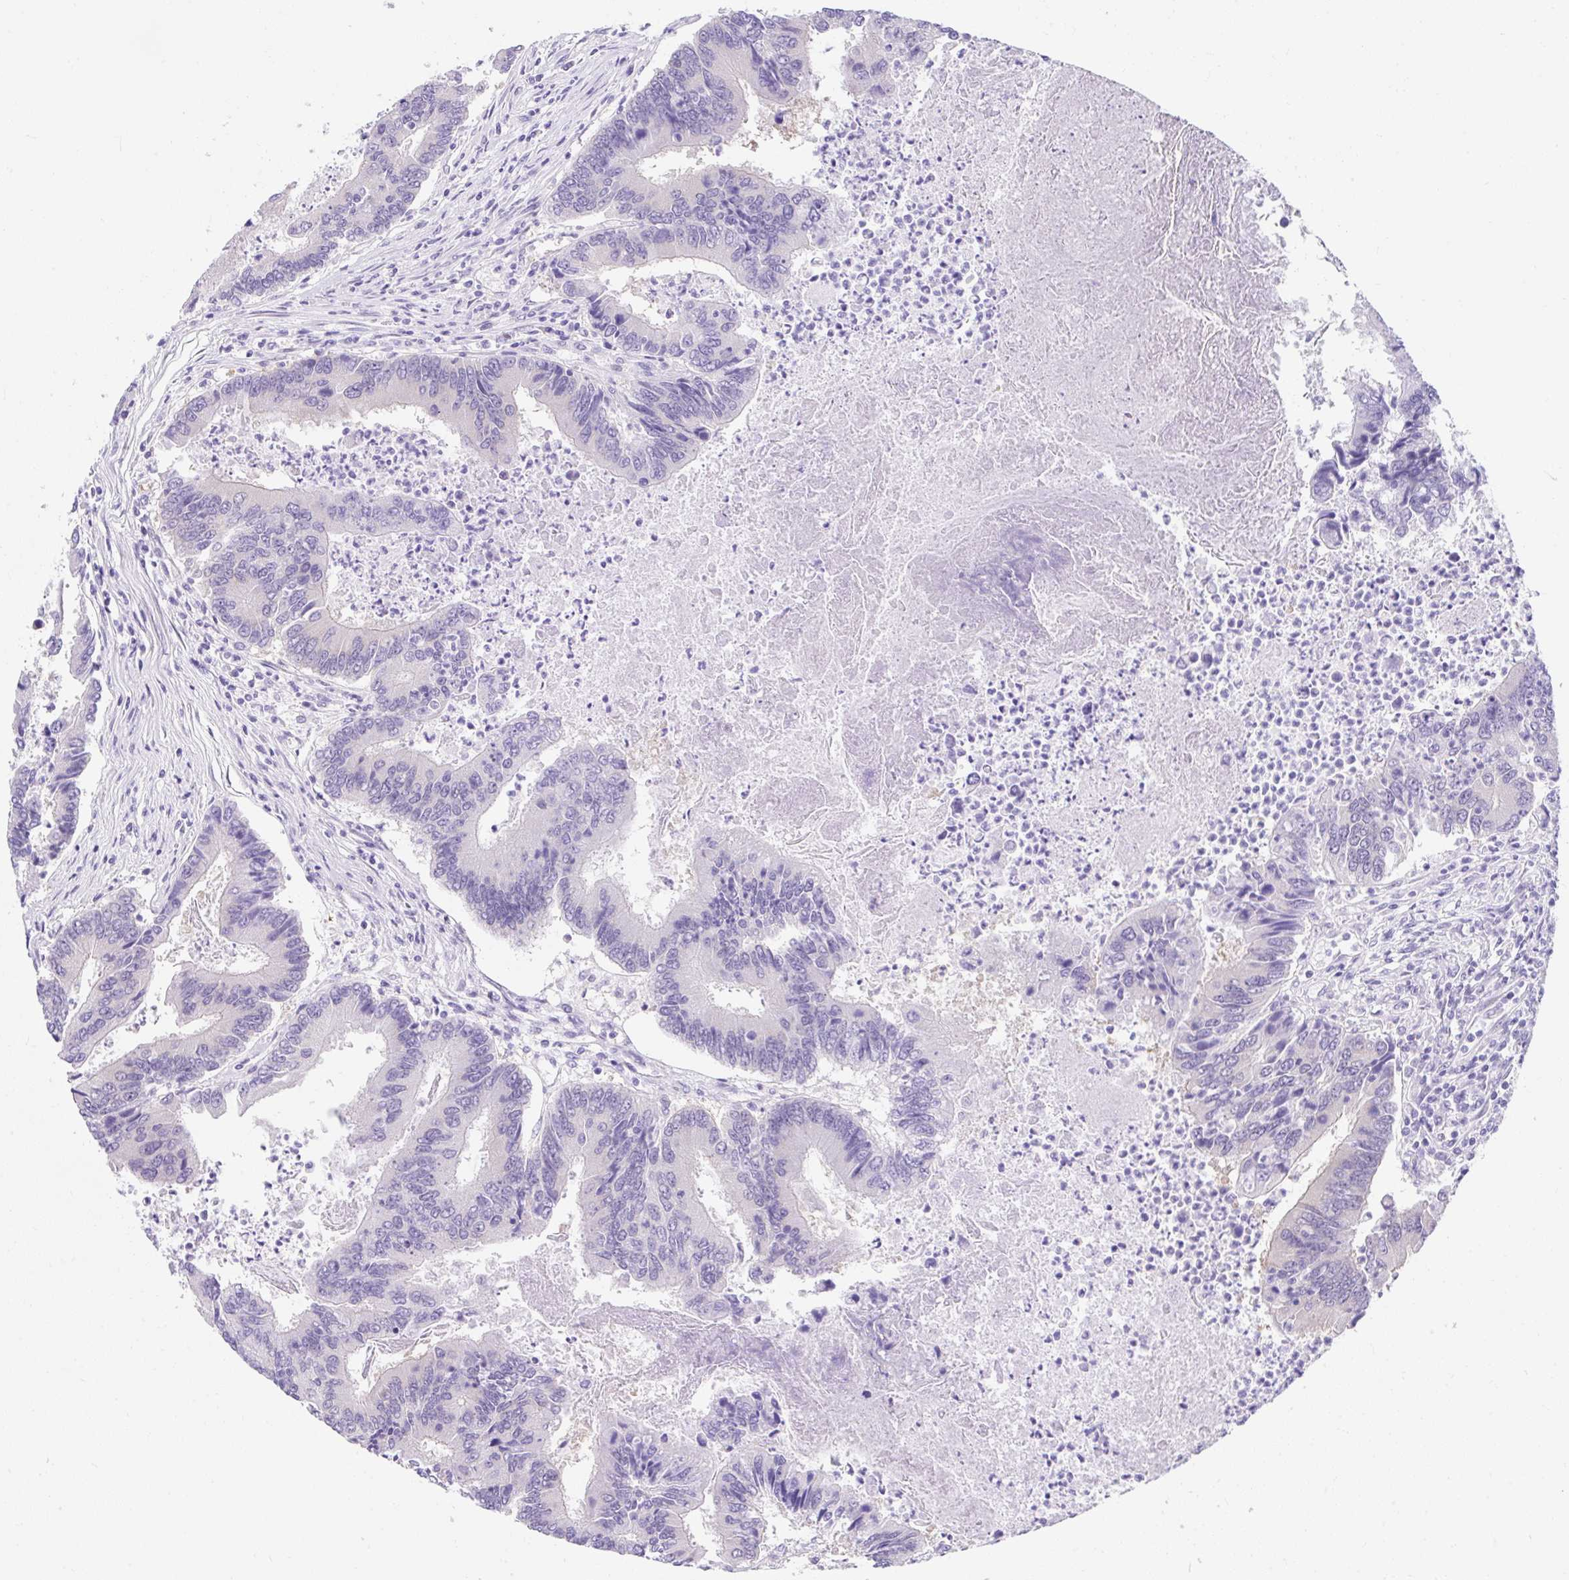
{"staining": {"intensity": "negative", "quantity": "none", "location": "none"}, "tissue": "colorectal cancer", "cell_type": "Tumor cells", "image_type": "cancer", "snomed": [{"axis": "morphology", "description": "Adenocarcinoma, NOS"}, {"axis": "topography", "description": "Colon"}], "caption": "Human colorectal cancer stained for a protein using IHC displays no expression in tumor cells.", "gene": "GOLGA8A", "patient": {"sex": "female", "age": 67}}